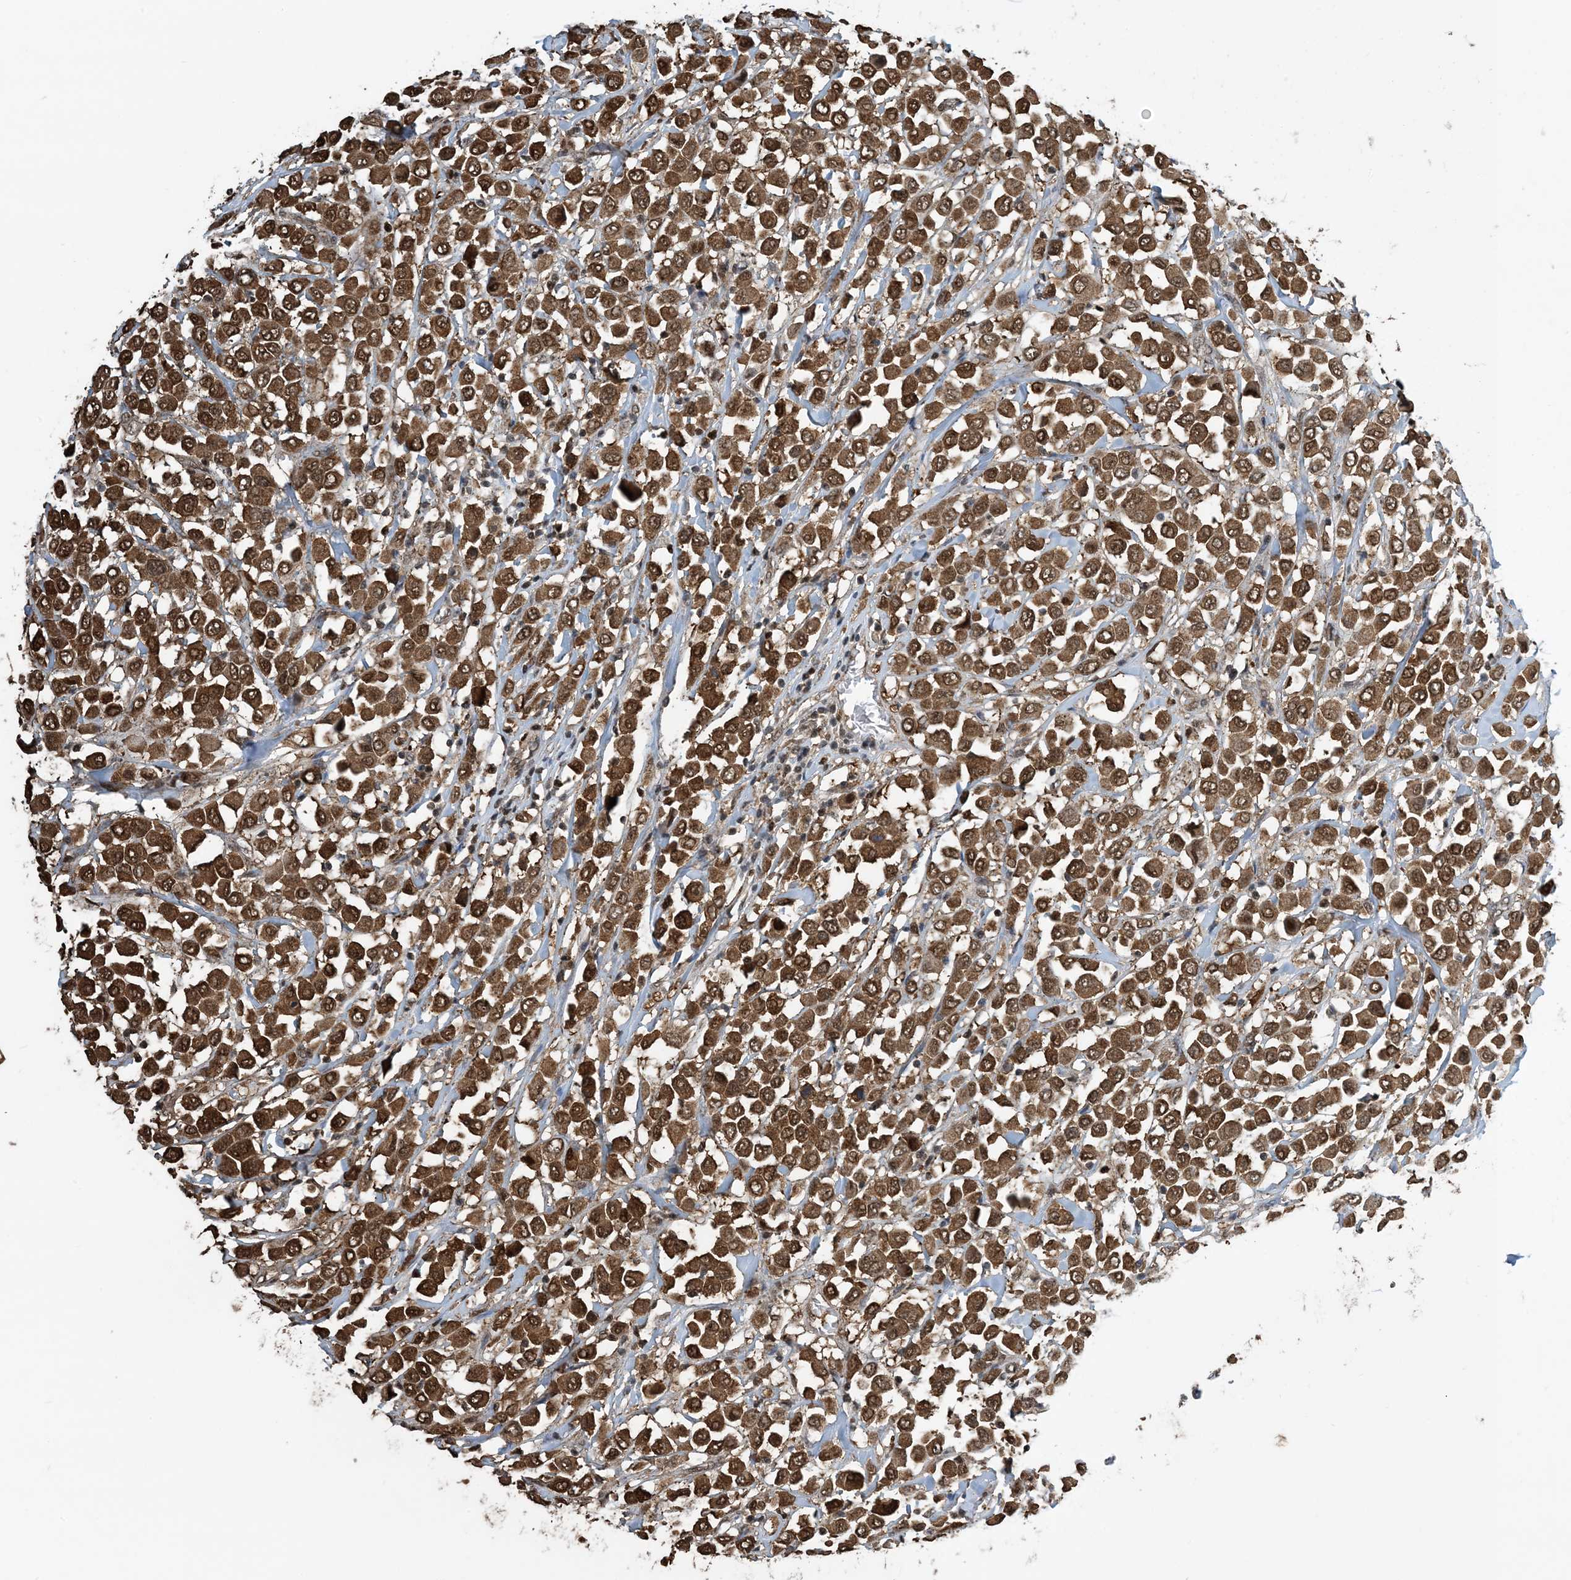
{"staining": {"intensity": "strong", "quantity": ">75%", "location": "cytoplasmic/membranous,nuclear"}, "tissue": "breast cancer", "cell_type": "Tumor cells", "image_type": "cancer", "snomed": [{"axis": "morphology", "description": "Duct carcinoma"}, {"axis": "topography", "description": "Breast"}], "caption": "Immunohistochemical staining of human breast invasive ductal carcinoma exhibits high levels of strong cytoplasmic/membranous and nuclear positivity in about >75% of tumor cells. The staining is performed using DAB brown chromogen to label protein expression. The nuclei are counter-stained blue using hematoxylin.", "gene": "HSPA1A", "patient": {"sex": "female", "age": 61}}